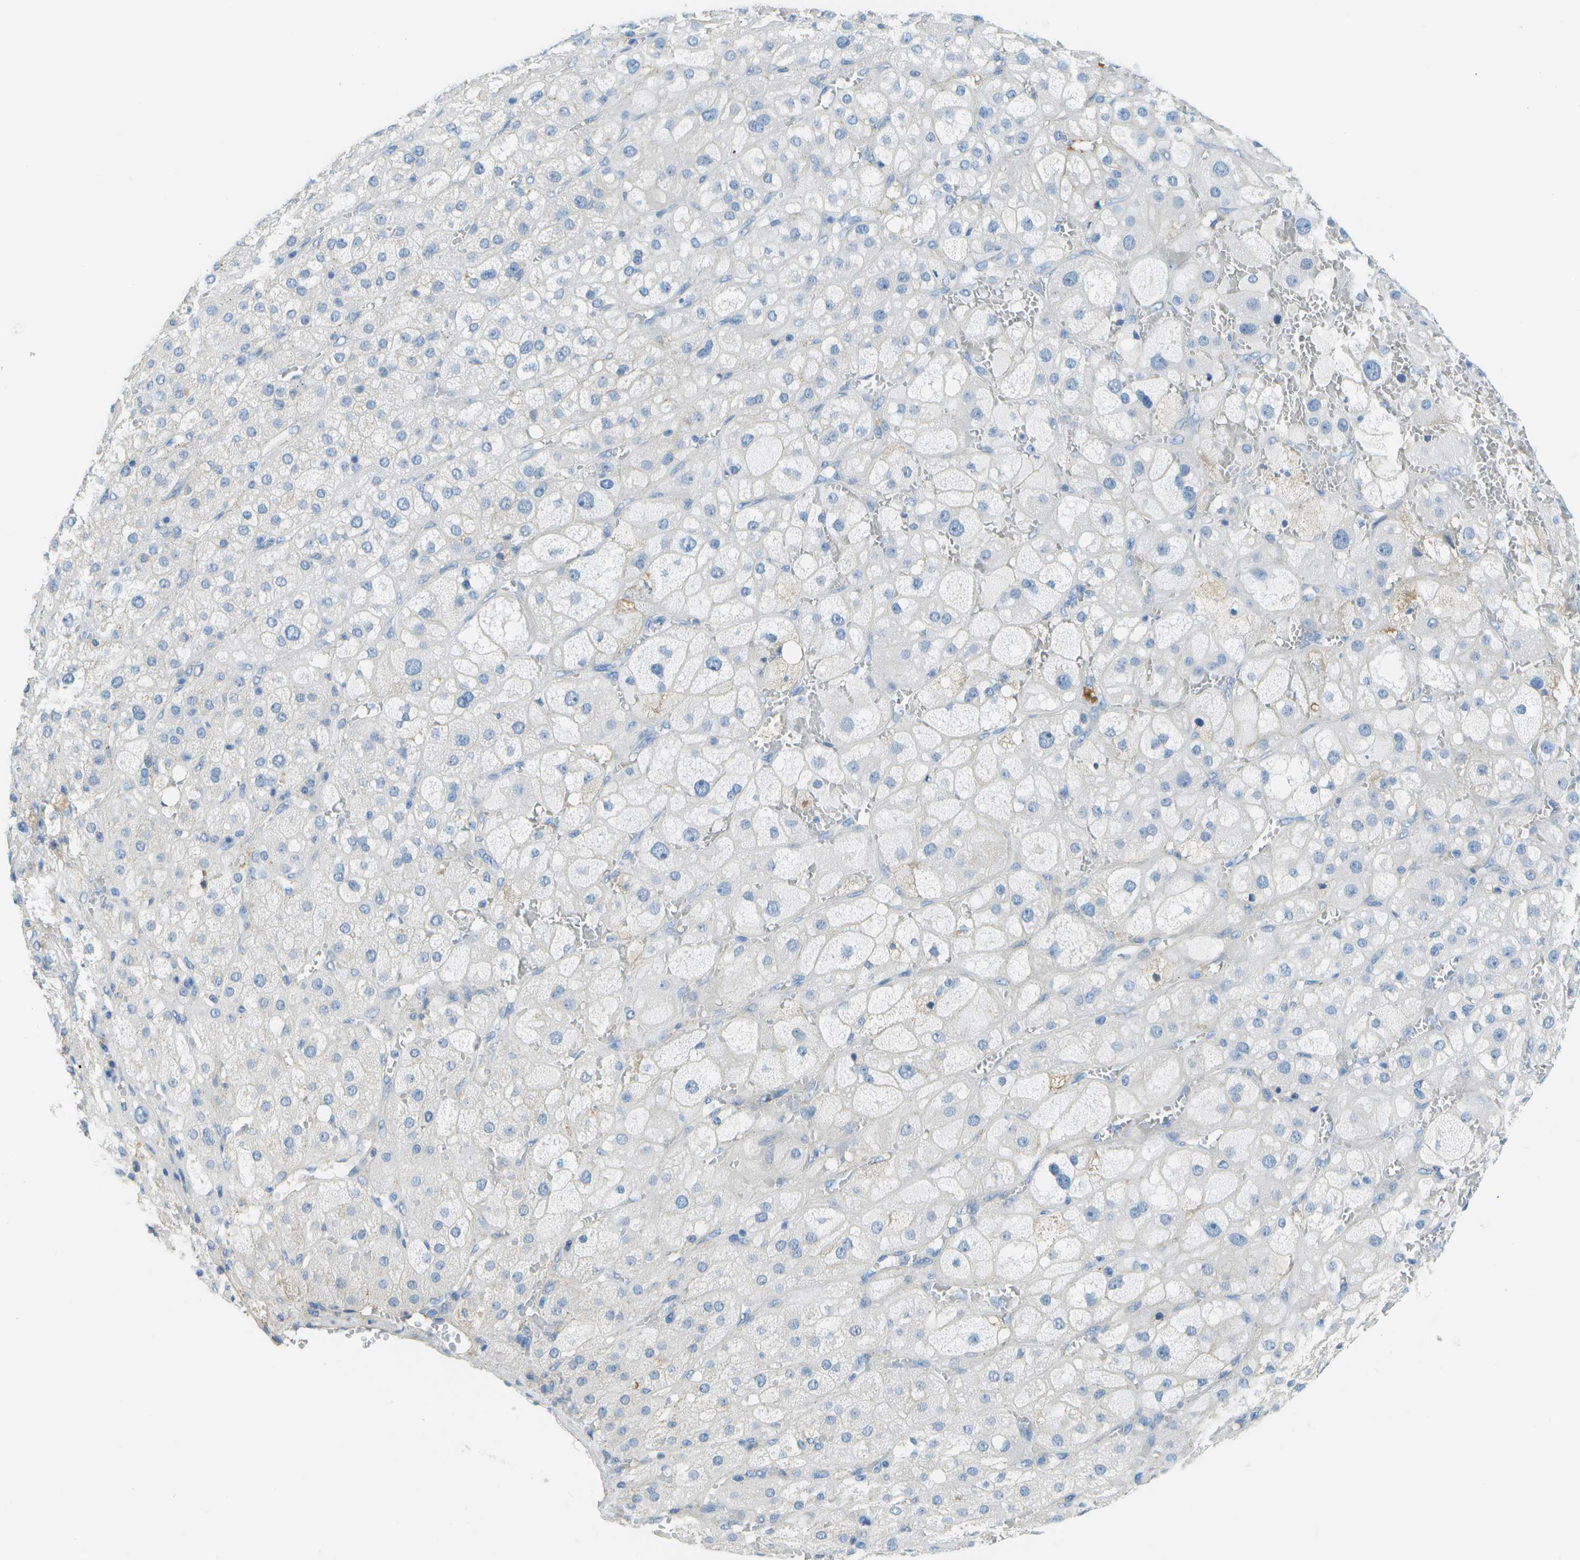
{"staining": {"intensity": "negative", "quantity": "none", "location": "none"}, "tissue": "adrenal gland", "cell_type": "Glandular cells", "image_type": "normal", "snomed": [{"axis": "morphology", "description": "Normal tissue, NOS"}, {"axis": "topography", "description": "Adrenal gland"}], "caption": "Immunohistochemistry image of normal human adrenal gland stained for a protein (brown), which exhibits no positivity in glandular cells. (Immunohistochemistry (ihc), brightfield microscopy, high magnification).", "gene": "C1S", "patient": {"sex": "female", "age": 47}}